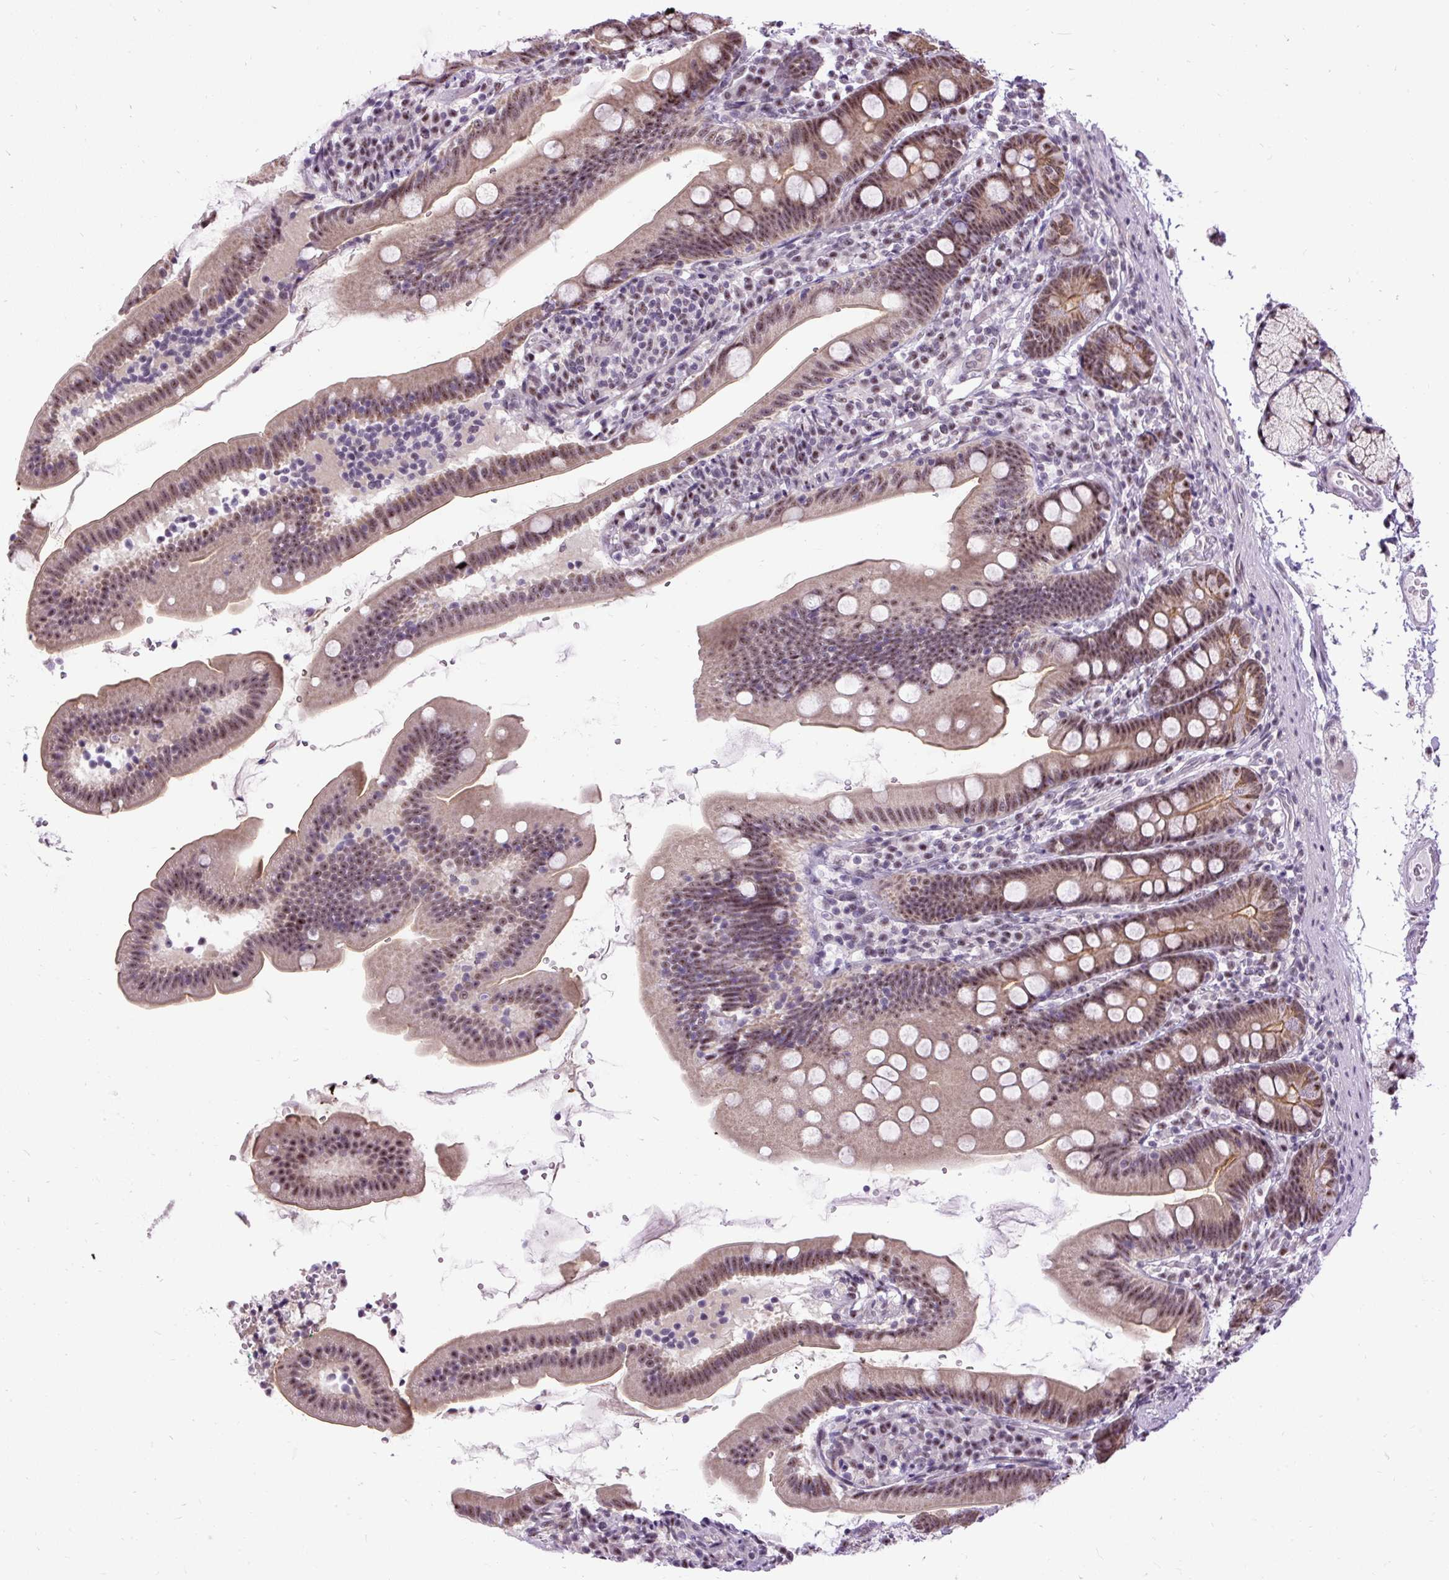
{"staining": {"intensity": "moderate", "quantity": ">75%", "location": "cytoplasmic/membranous,nuclear"}, "tissue": "duodenum", "cell_type": "Glandular cells", "image_type": "normal", "snomed": [{"axis": "morphology", "description": "Normal tissue, NOS"}, {"axis": "topography", "description": "Duodenum"}], "caption": "A high-resolution photomicrograph shows immunohistochemistry (IHC) staining of unremarkable duodenum, which reveals moderate cytoplasmic/membranous,nuclear expression in about >75% of glandular cells. (DAB (3,3'-diaminobenzidine) IHC, brown staining for protein, blue staining for nuclei).", "gene": "SMC5", "patient": {"sex": "female", "age": 67}}